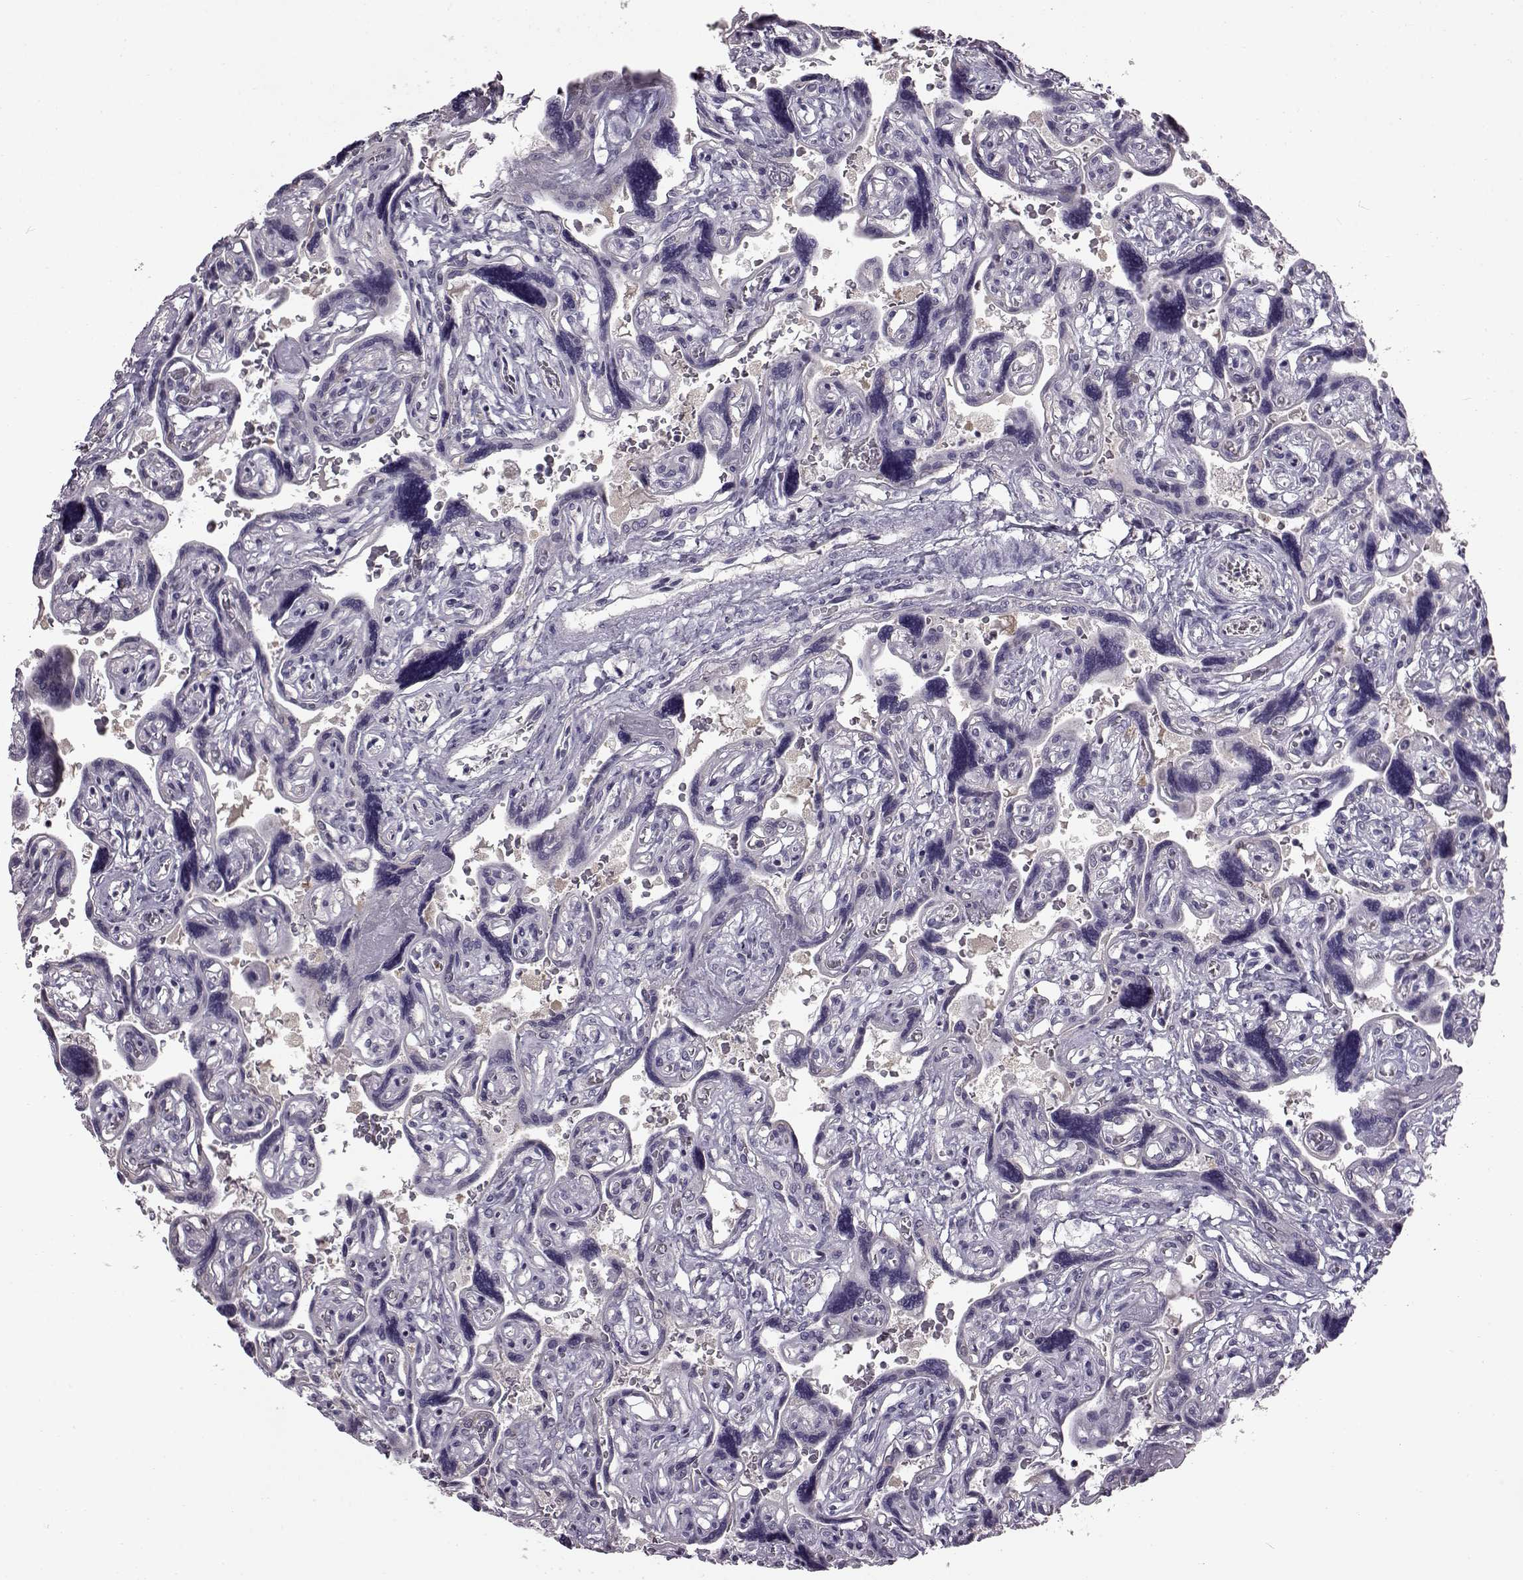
{"staining": {"intensity": "negative", "quantity": "none", "location": "none"}, "tissue": "placenta", "cell_type": "Decidual cells", "image_type": "normal", "snomed": [{"axis": "morphology", "description": "Normal tissue, NOS"}, {"axis": "topography", "description": "Placenta"}], "caption": "Immunohistochemical staining of unremarkable placenta exhibits no significant staining in decidual cells.", "gene": "ADGRG2", "patient": {"sex": "female", "age": 32}}